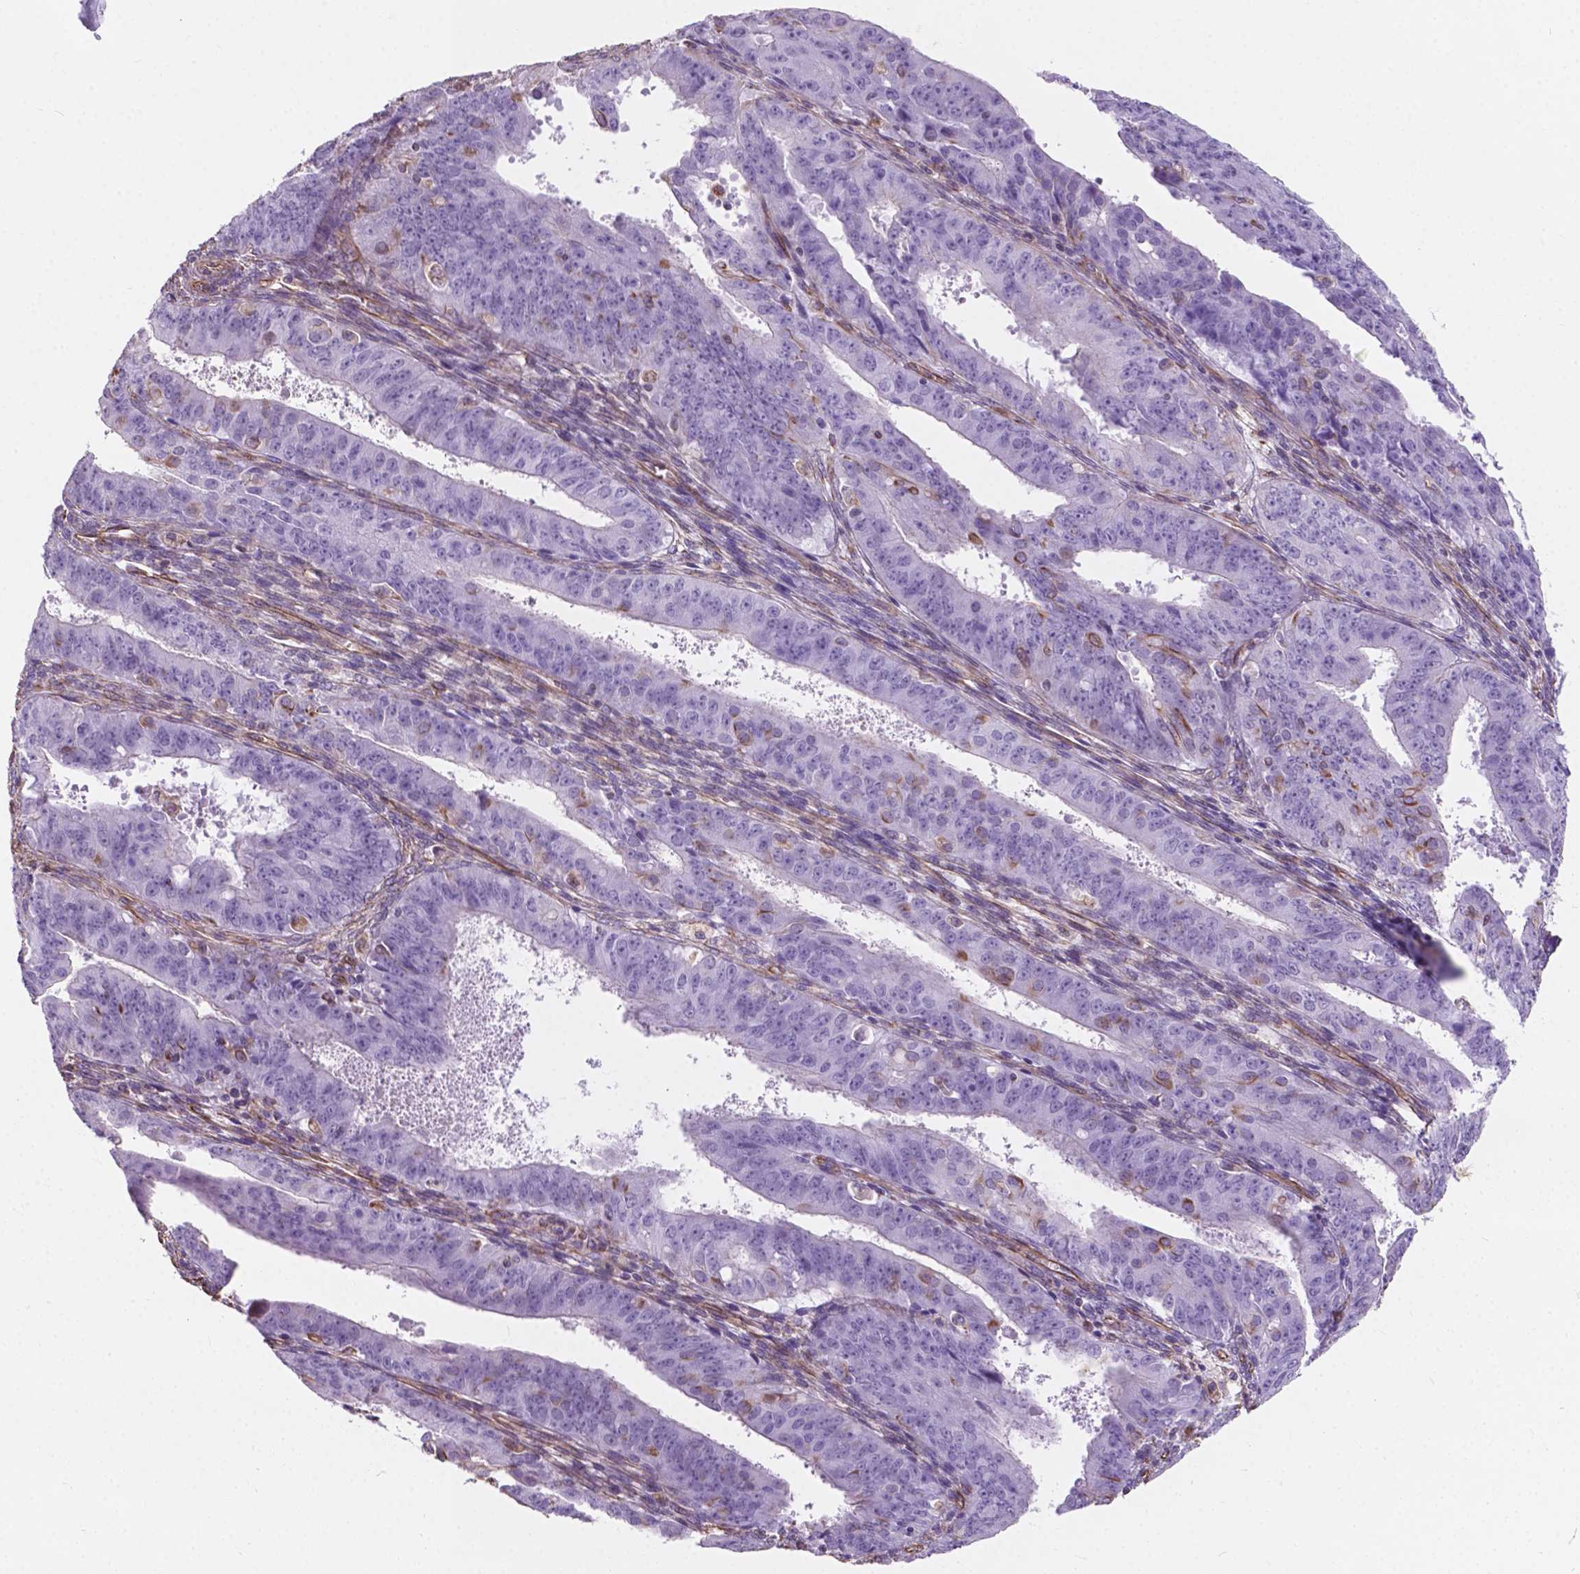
{"staining": {"intensity": "negative", "quantity": "none", "location": "none"}, "tissue": "ovarian cancer", "cell_type": "Tumor cells", "image_type": "cancer", "snomed": [{"axis": "morphology", "description": "Carcinoma, endometroid"}, {"axis": "topography", "description": "Ovary"}], "caption": "There is no significant staining in tumor cells of ovarian cancer (endometroid carcinoma).", "gene": "AMOT", "patient": {"sex": "female", "age": 42}}